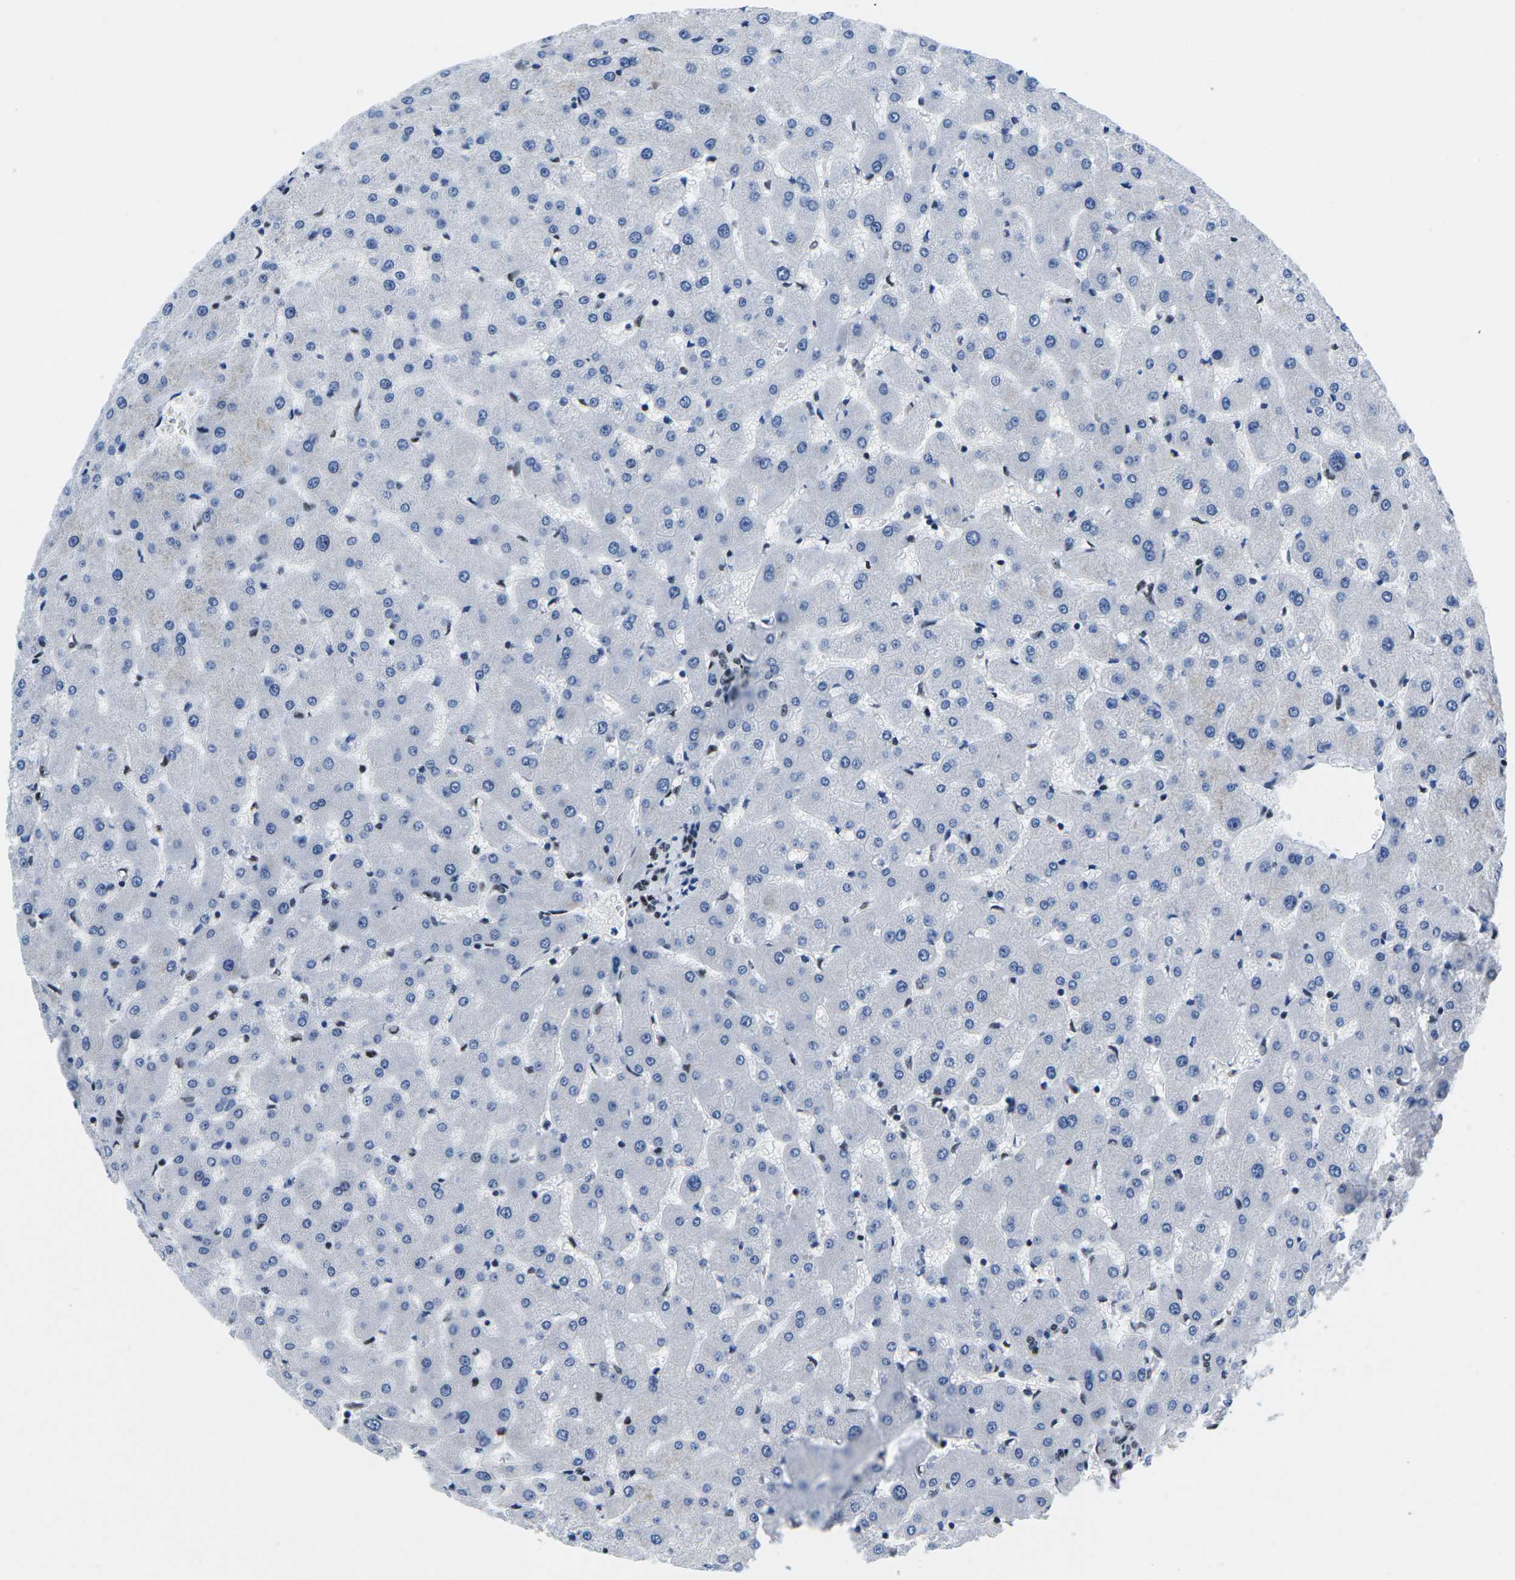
{"staining": {"intensity": "moderate", "quantity": ">75%", "location": "nuclear"}, "tissue": "liver", "cell_type": "Cholangiocytes", "image_type": "normal", "snomed": [{"axis": "morphology", "description": "Normal tissue, NOS"}, {"axis": "topography", "description": "Liver"}], "caption": "Cholangiocytes show moderate nuclear staining in about >75% of cells in normal liver. (IHC, brightfield microscopy, high magnification).", "gene": "ATF1", "patient": {"sex": "female", "age": 63}}